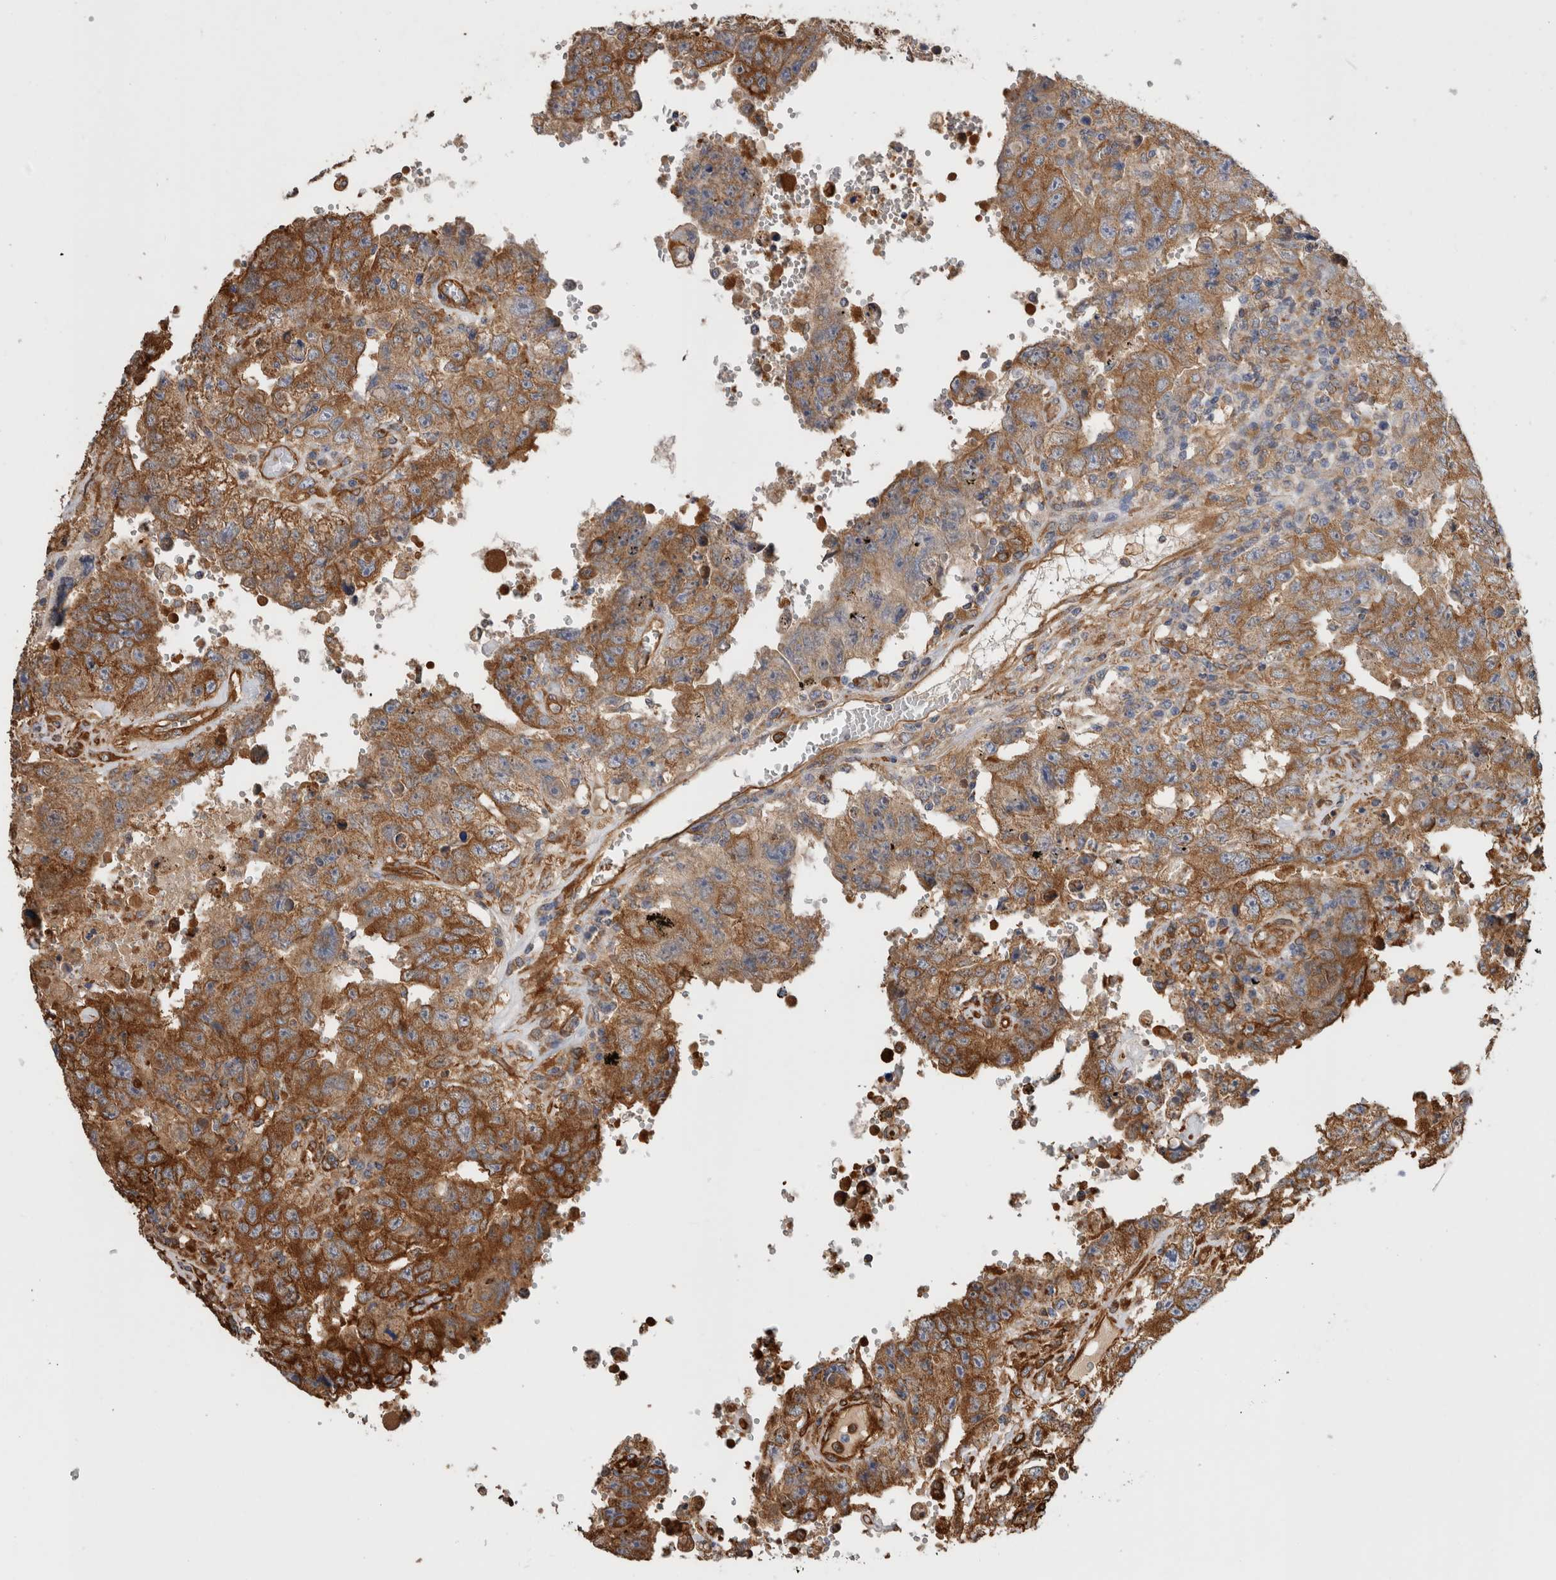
{"staining": {"intensity": "strong", "quantity": ">75%", "location": "cytoplasmic/membranous"}, "tissue": "testis cancer", "cell_type": "Tumor cells", "image_type": "cancer", "snomed": [{"axis": "morphology", "description": "Carcinoma, Embryonal, NOS"}, {"axis": "topography", "description": "Testis"}], "caption": "Protein analysis of testis cancer (embryonal carcinoma) tissue exhibits strong cytoplasmic/membranous expression in about >75% of tumor cells.", "gene": "ZNF397", "patient": {"sex": "male", "age": 26}}